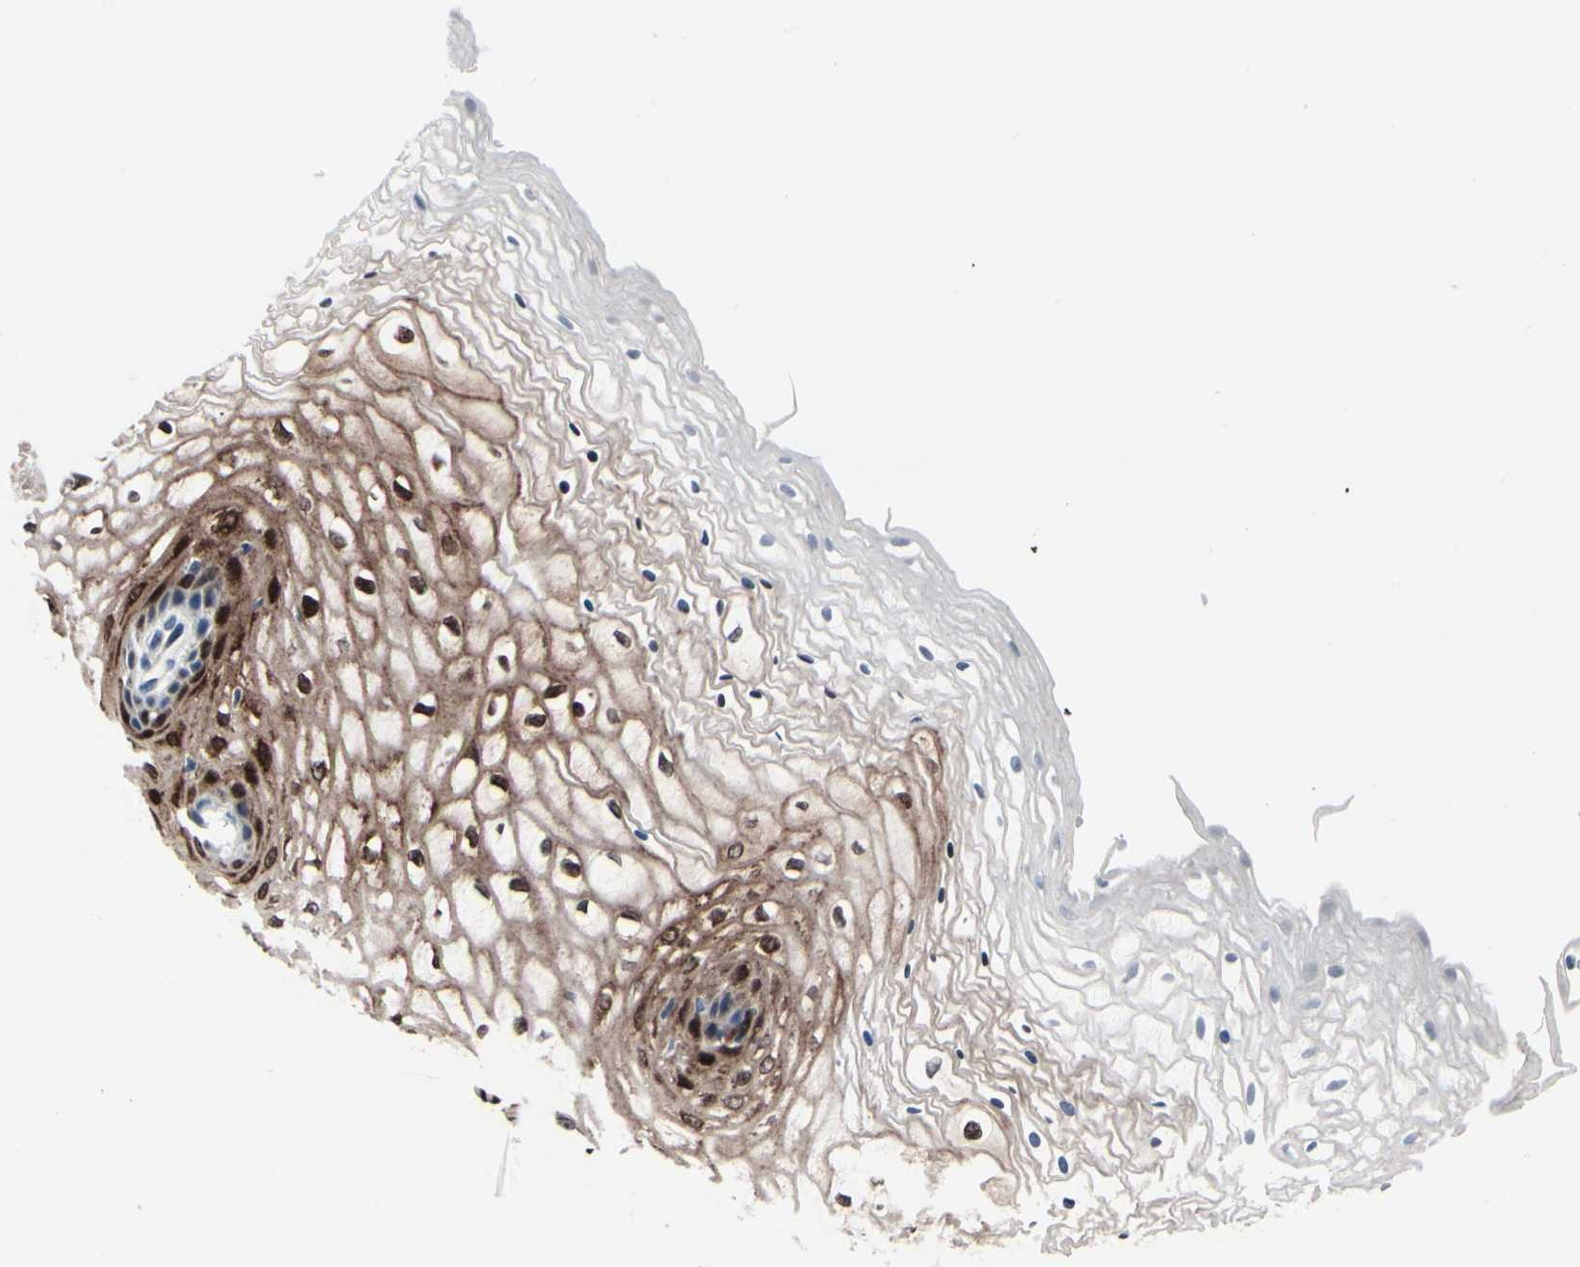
{"staining": {"intensity": "moderate", "quantity": "25%-75%", "location": "cytoplasmic/membranous,nuclear"}, "tissue": "vagina", "cell_type": "Squamous epithelial cells", "image_type": "normal", "snomed": [{"axis": "morphology", "description": "Normal tissue, NOS"}, {"axis": "topography", "description": "Vagina"}], "caption": "Vagina stained with DAB (3,3'-diaminobenzidine) IHC demonstrates medium levels of moderate cytoplasmic/membranous,nuclear expression in about 25%-75% of squamous epithelial cells.", "gene": "TXN", "patient": {"sex": "female", "age": 34}}